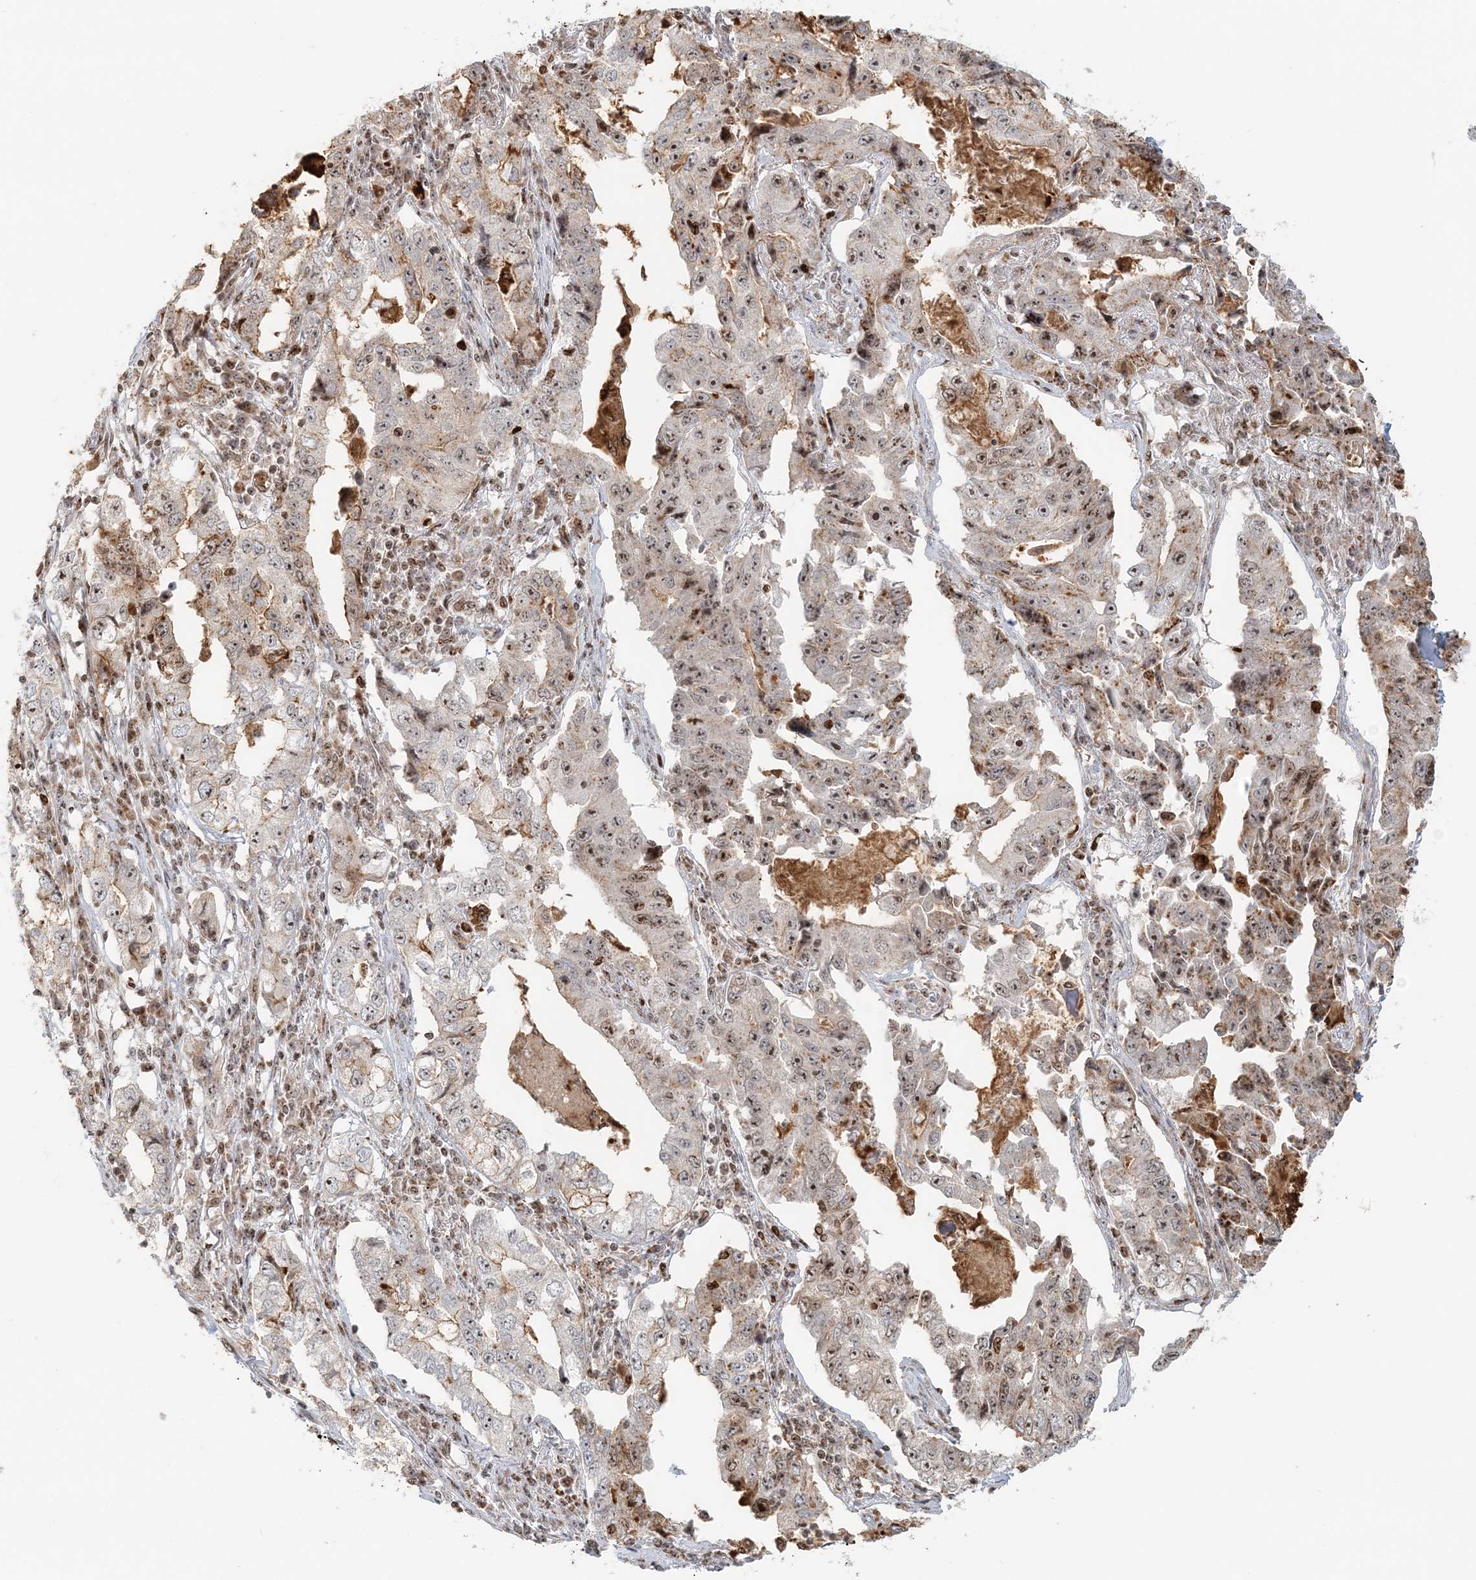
{"staining": {"intensity": "moderate", "quantity": ">75%", "location": "nuclear"}, "tissue": "lung cancer", "cell_type": "Tumor cells", "image_type": "cancer", "snomed": [{"axis": "morphology", "description": "Adenocarcinoma, NOS"}, {"axis": "topography", "description": "Lung"}], "caption": "Immunohistochemistry (IHC) (DAB) staining of human lung adenocarcinoma demonstrates moderate nuclear protein expression in about >75% of tumor cells.", "gene": "UBE2F", "patient": {"sex": "female", "age": 51}}